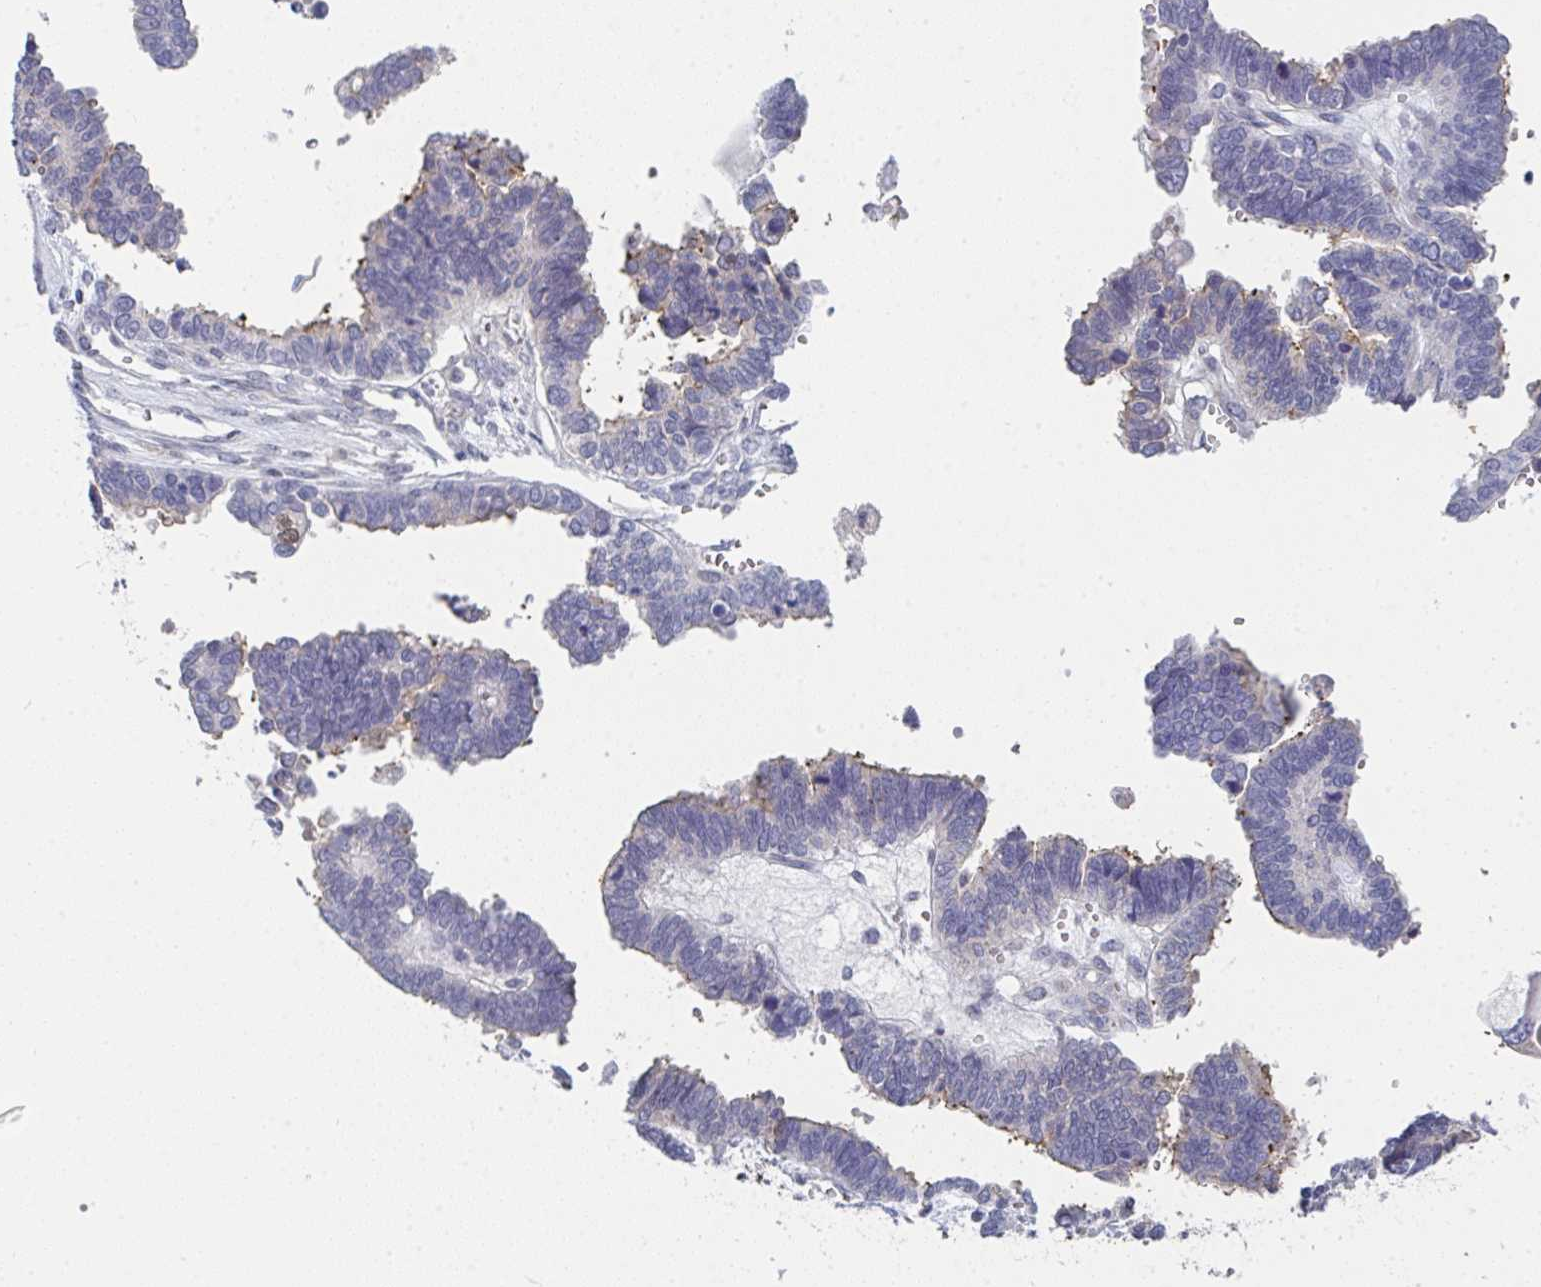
{"staining": {"intensity": "negative", "quantity": "none", "location": "none"}, "tissue": "ovarian cancer", "cell_type": "Tumor cells", "image_type": "cancer", "snomed": [{"axis": "morphology", "description": "Cystadenocarcinoma, serous, NOS"}, {"axis": "topography", "description": "Ovary"}], "caption": "There is no significant staining in tumor cells of serous cystadenocarcinoma (ovarian). Brightfield microscopy of IHC stained with DAB (brown) and hematoxylin (blue), captured at high magnification.", "gene": "VWDE", "patient": {"sex": "female", "age": 51}}